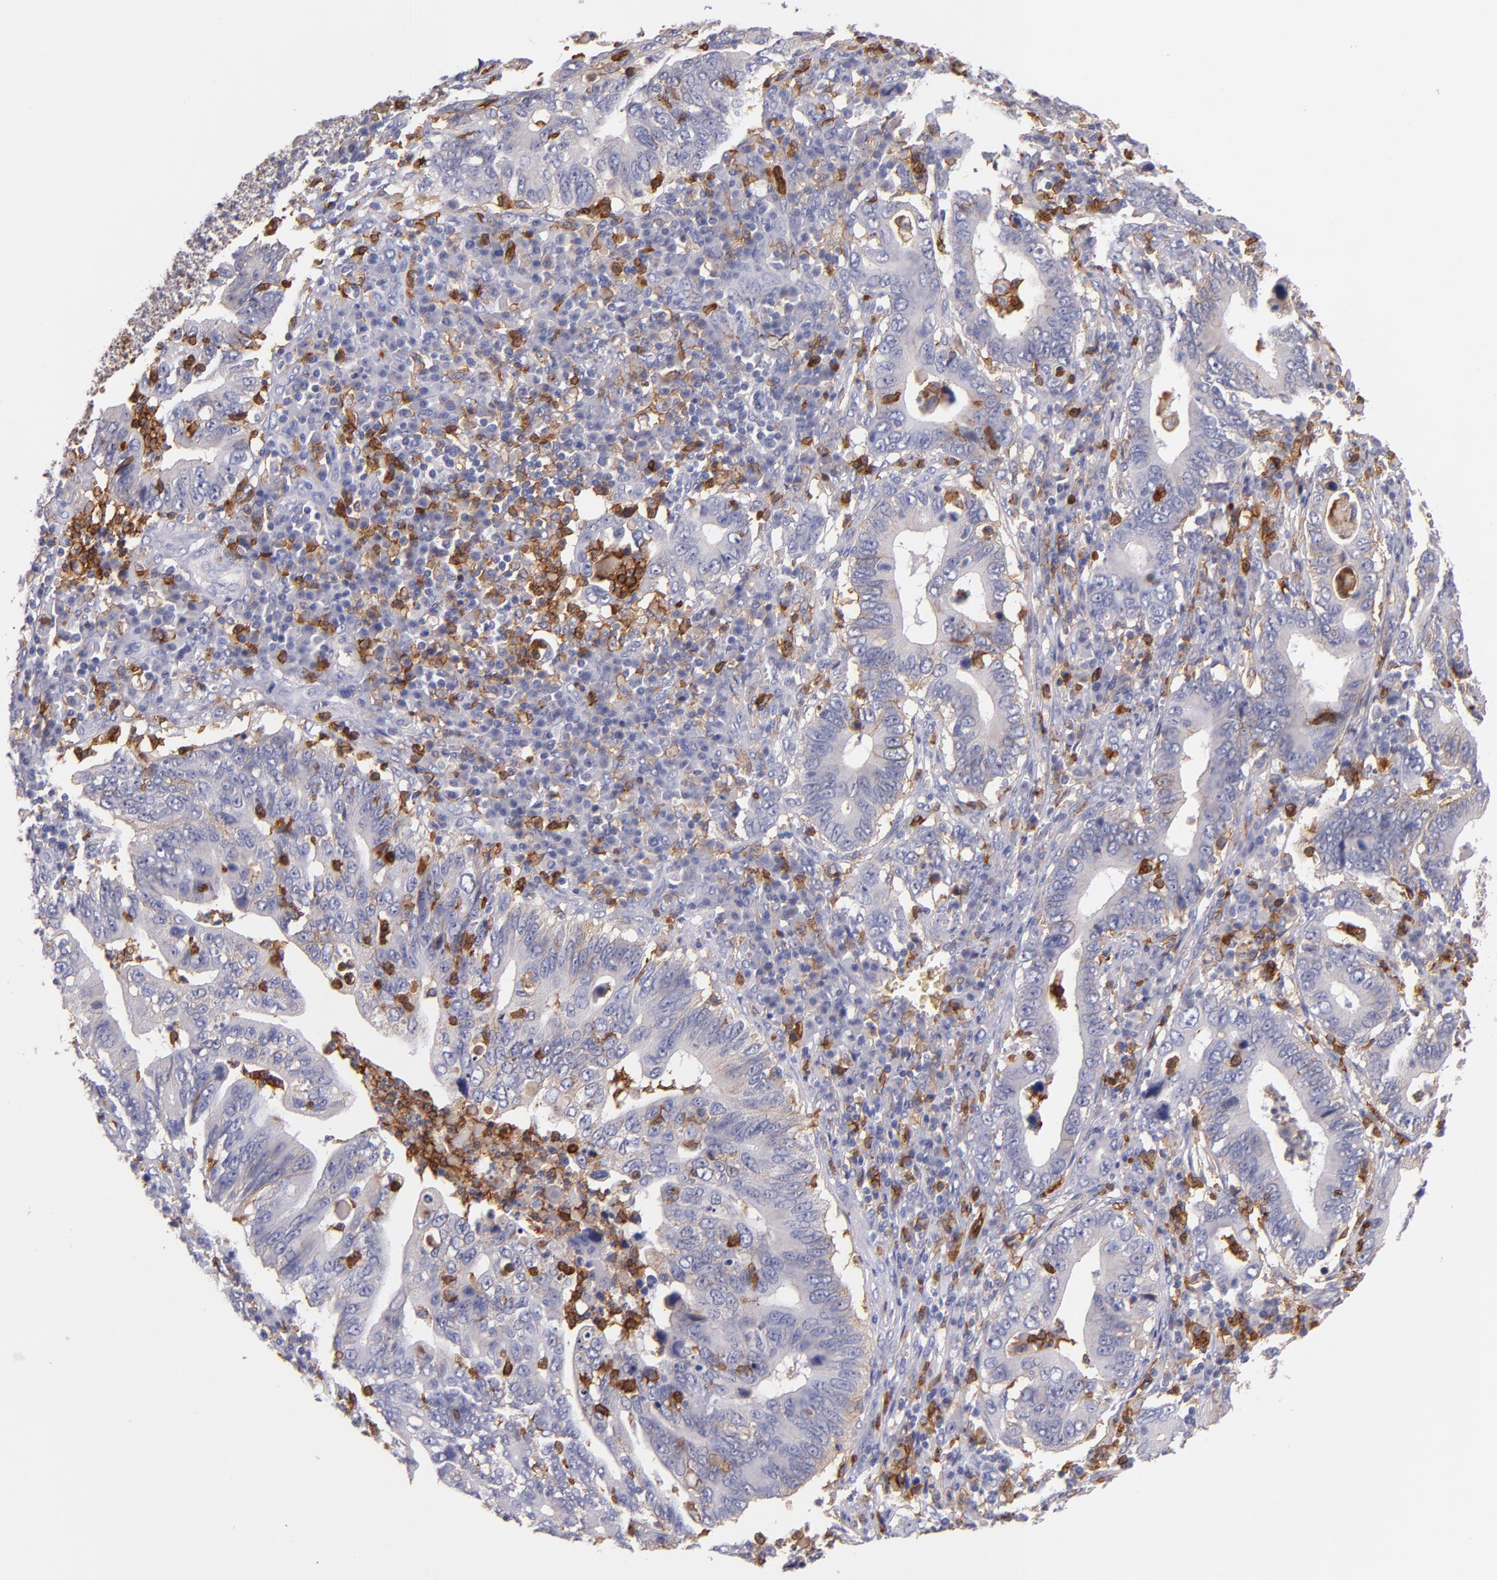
{"staining": {"intensity": "negative", "quantity": "none", "location": "none"}, "tissue": "stomach cancer", "cell_type": "Tumor cells", "image_type": "cancer", "snomed": [{"axis": "morphology", "description": "Adenocarcinoma, NOS"}, {"axis": "topography", "description": "Stomach, upper"}], "caption": "A high-resolution image shows immunohistochemistry (IHC) staining of stomach cancer, which shows no significant staining in tumor cells.", "gene": "C5AR1", "patient": {"sex": "male", "age": 63}}